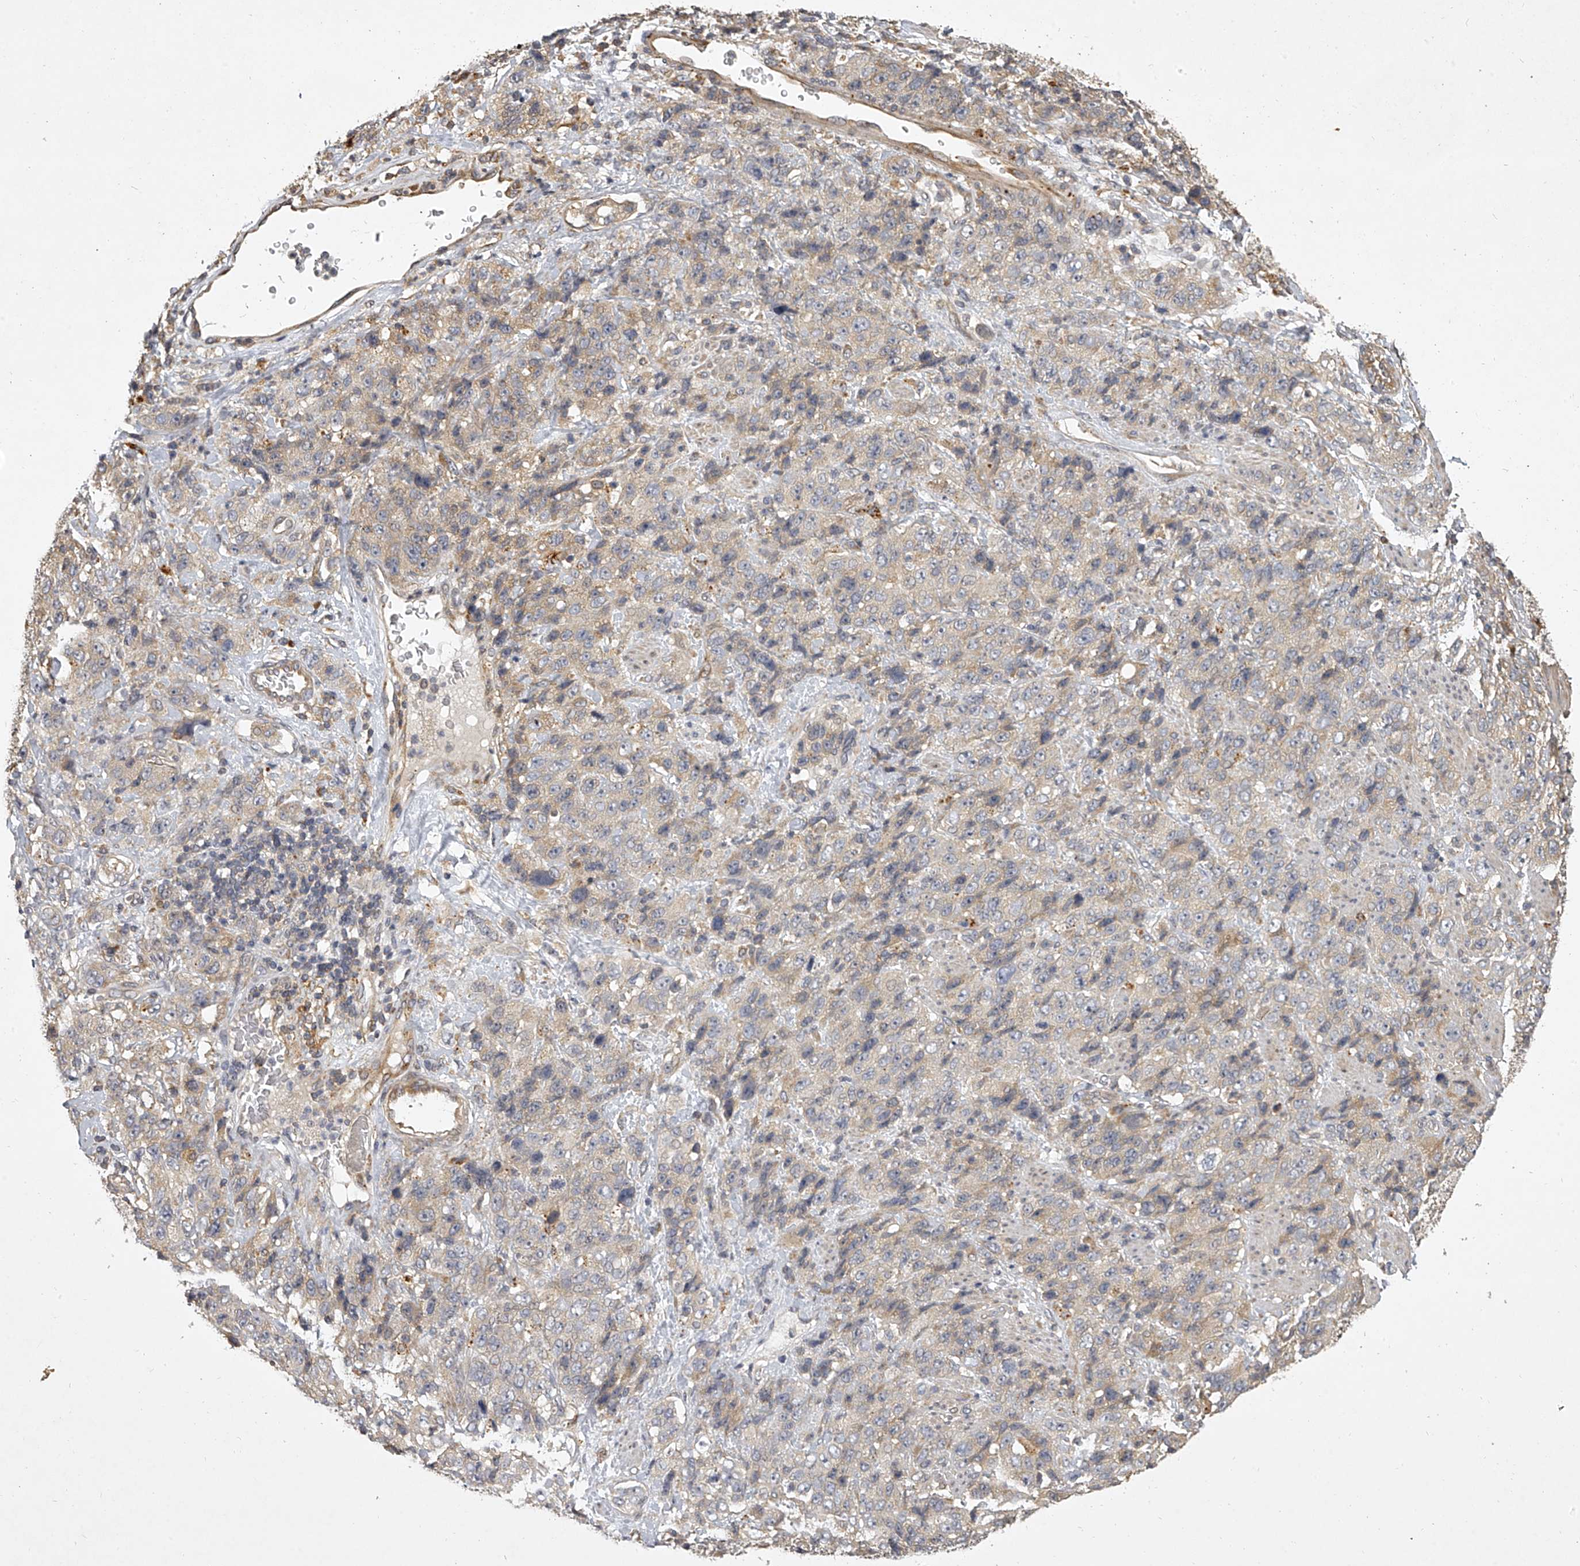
{"staining": {"intensity": "moderate", "quantity": "25%-75%", "location": "cytoplasmic/membranous"}, "tissue": "stomach cancer", "cell_type": "Tumor cells", "image_type": "cancer", "snomed": [{"axis": "morphology", "description": "Adenocarcinoma, NOS"}, {"axis": "topography", "description": "Stomach"}], "caption": "This is a micrograph of IHC staining of stomach adenocarcinoma, which shows moderate expression in the cytoplasmic/membranous of tumor cells.", "gene": "DOCK9", "patient": {"sex": "male", "age": 48}}